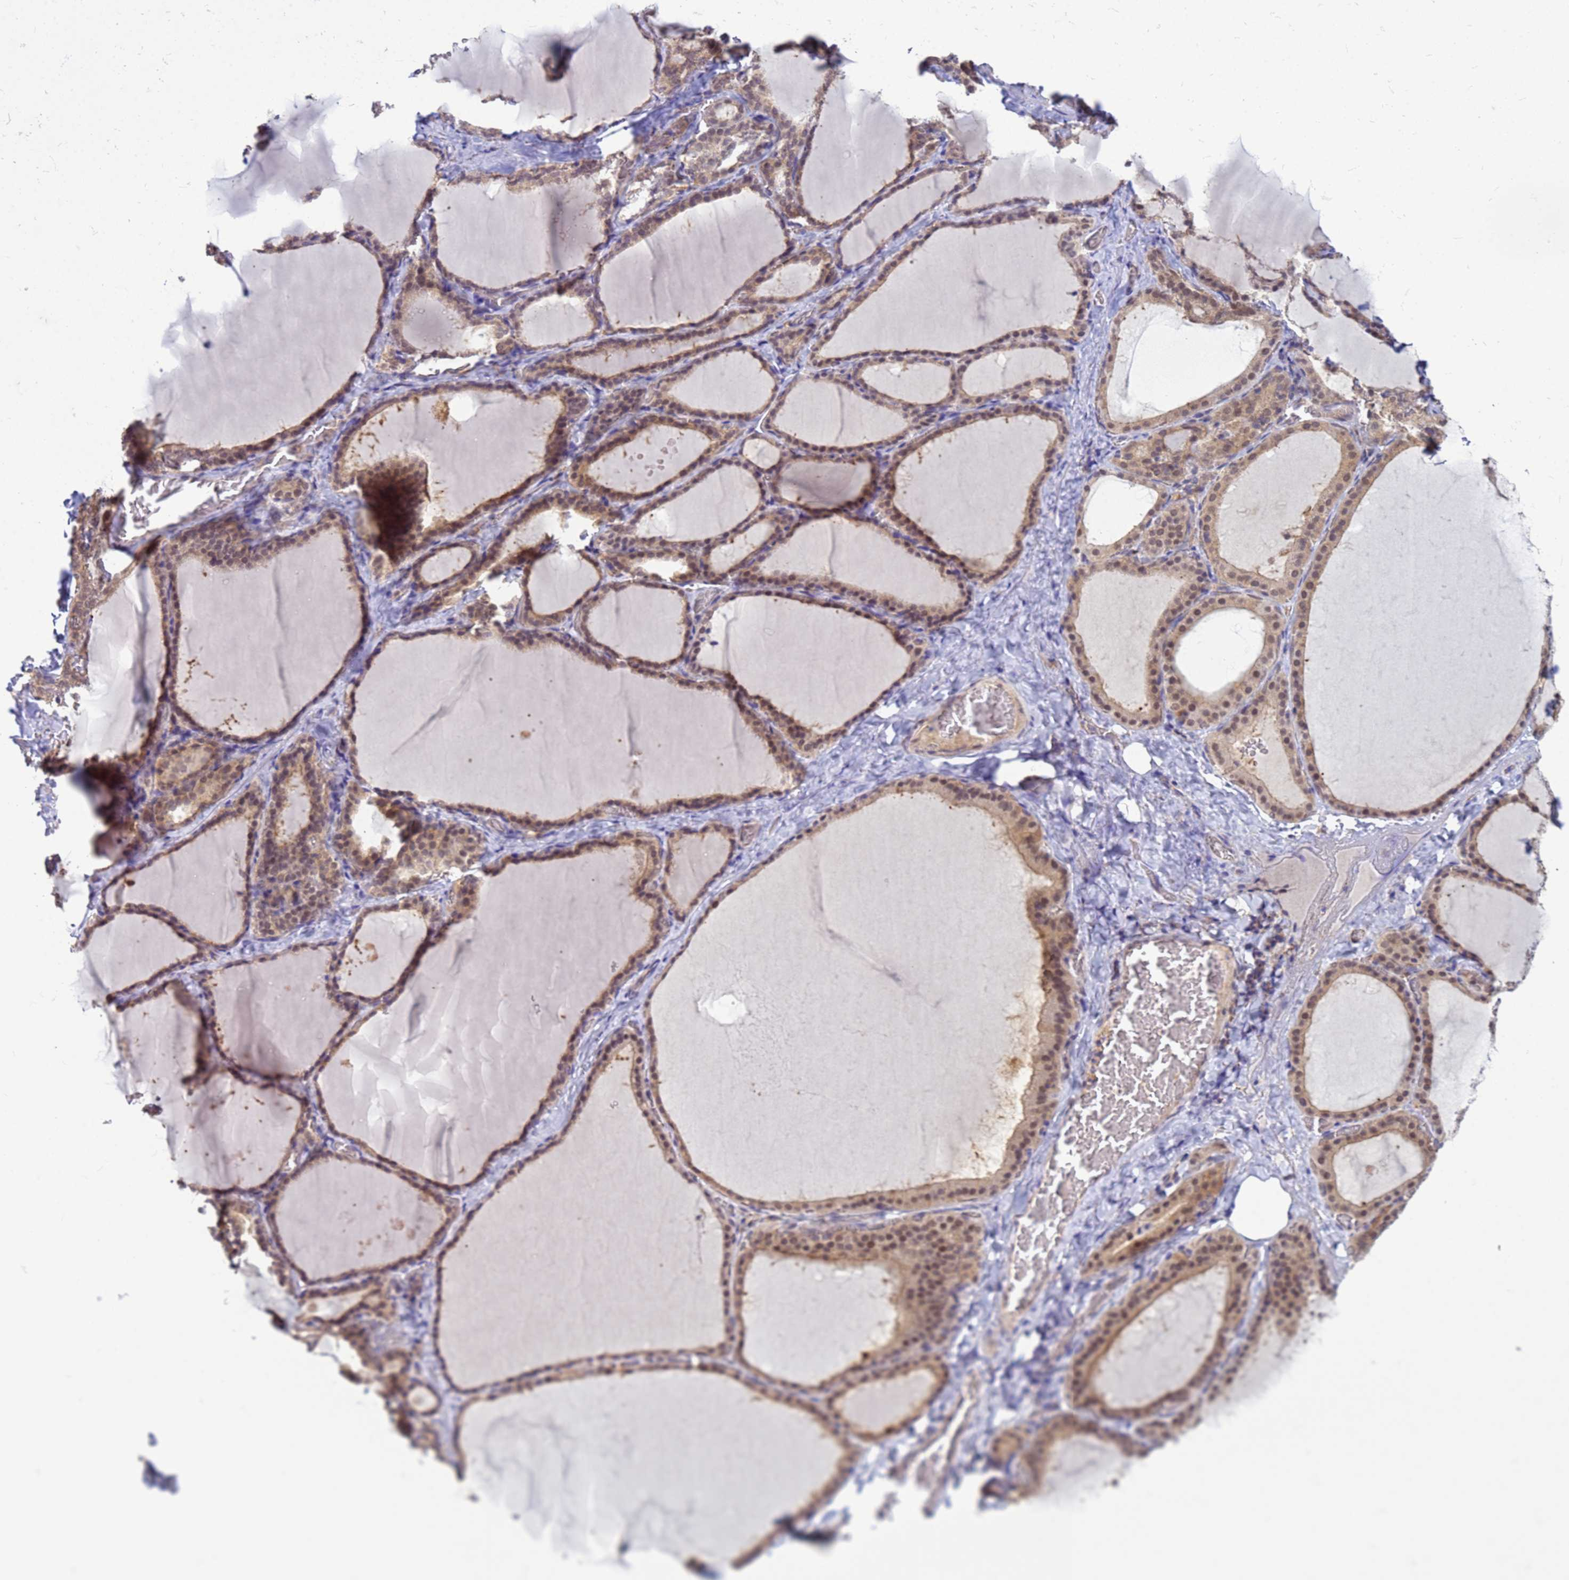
{"staining": {"intensity": "moderate", "quantity": ">75%", "location": "cytoplasmic/membranous,nuclear"}, "tissue": "thyroid gland", "cell_type": "Glandular cells", "image_type": "normal", "snomed": [{"axis": "morphology", "description": "Normal tissue, NOS"}, {"axis": "topography", "description": "Thyroid gland"}], "caption": "Protein expression analysis of normal human thyroid gland reveals moderate cytoplasmic/membranous,nuclear staining in approximately >75% of glandular cells. The staining was performed using DAB (3,3'-diaminobenzidine), with brown indicating positive protein expression. Nuclei are stained blue with hematoxylin.", "gene": "NPEPPS", "patient": {"sex": "female", "age": 39}}